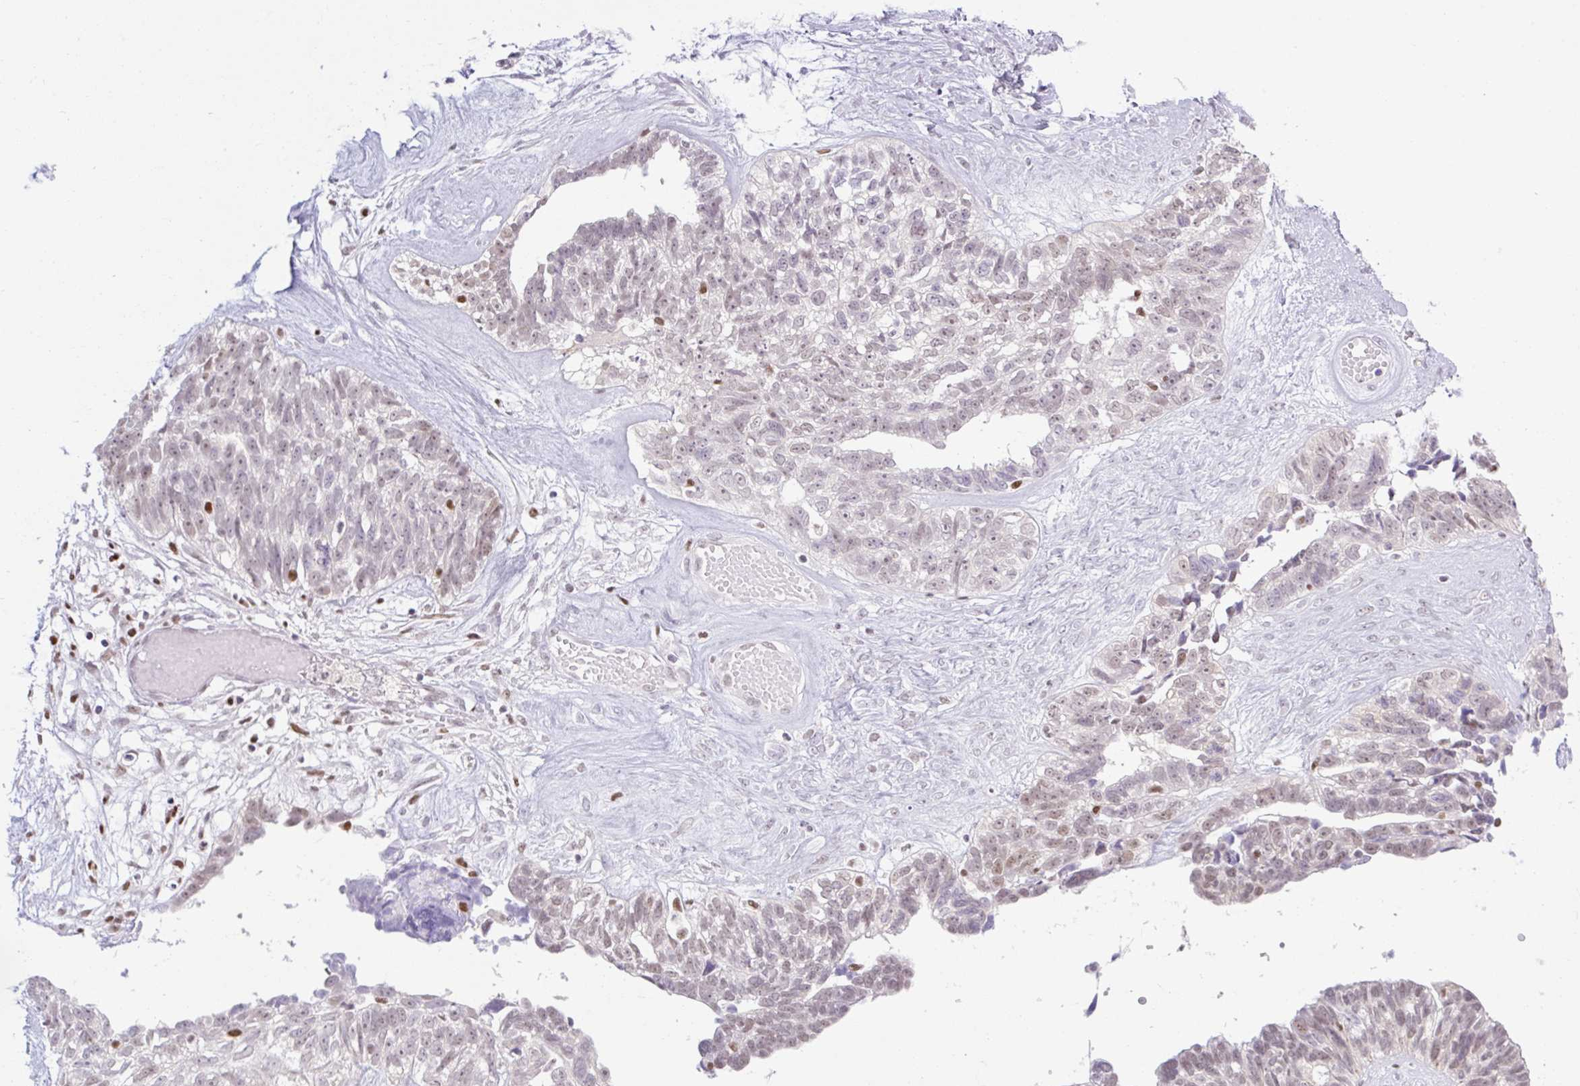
{"staining": {"intensity": "weak", "quantity": "25%-75%", "location": "nuclear"}, "tissue": "ovarian cancer", "cell_type": "Tumor cells", "image_type": "cancer", "snomed": [{"axis": "morphology", "description": "Cystadenocarcinoma, serous, NOS"}, {"axis": "topography", "description": "Ovary"}], "caption": "Ovarian cancer stained with DAB (3,3'-diaminobenzidine) immunohistochemistry (IHC) shows low levels of weak nuclear staining in about 25%-75% of tumor cells. Nuclei are stained in blue.", "gene": "TLE3", "patient": {"sex": "female", "age": 79}}